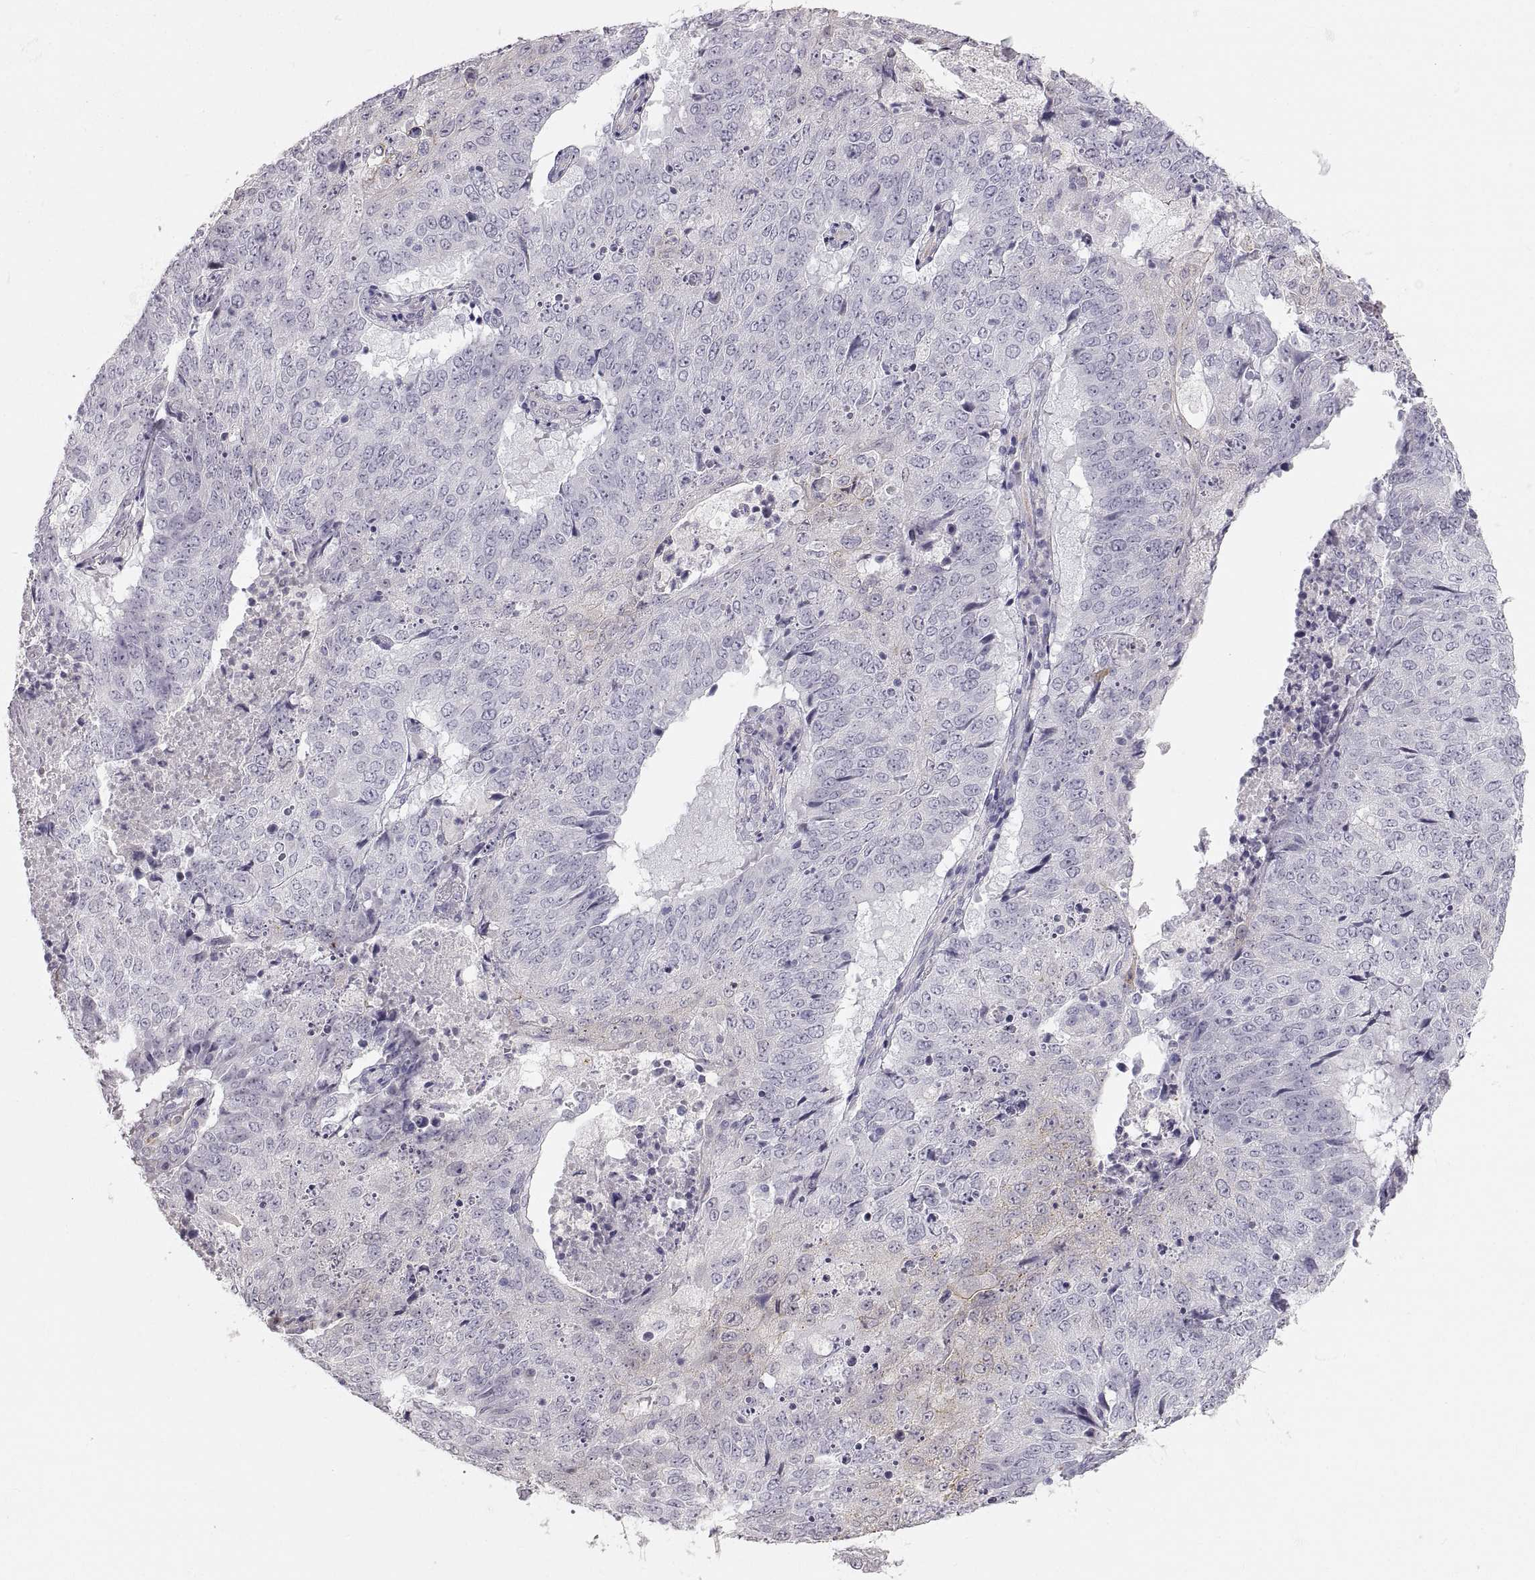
{"staining": {"intensity": "negative", "quantity": "none", "location": "none"}, "tissue": "lung cancer", "cell_type": "Tumor cells", "image_type": "cancer", "snomed": [{"axis": "morphology", "description": "Normal tissue, NOS"}, {"axis": "morphology", "description": "Squamous cell carcinoma, NOS"}, {"axis": "topography", "description": "Bronchus"}, {"axis": "topography", "description": "Lung"}], "caption": "The IHC micrograph has no significant expression in tumor cells of lung squamous cell carcinoma tissue. (DAB IHC visualized using brightfield microscopy, high magnification).", "gene": "ZNF185", "patient": {"sex": "male", "age": 64}}